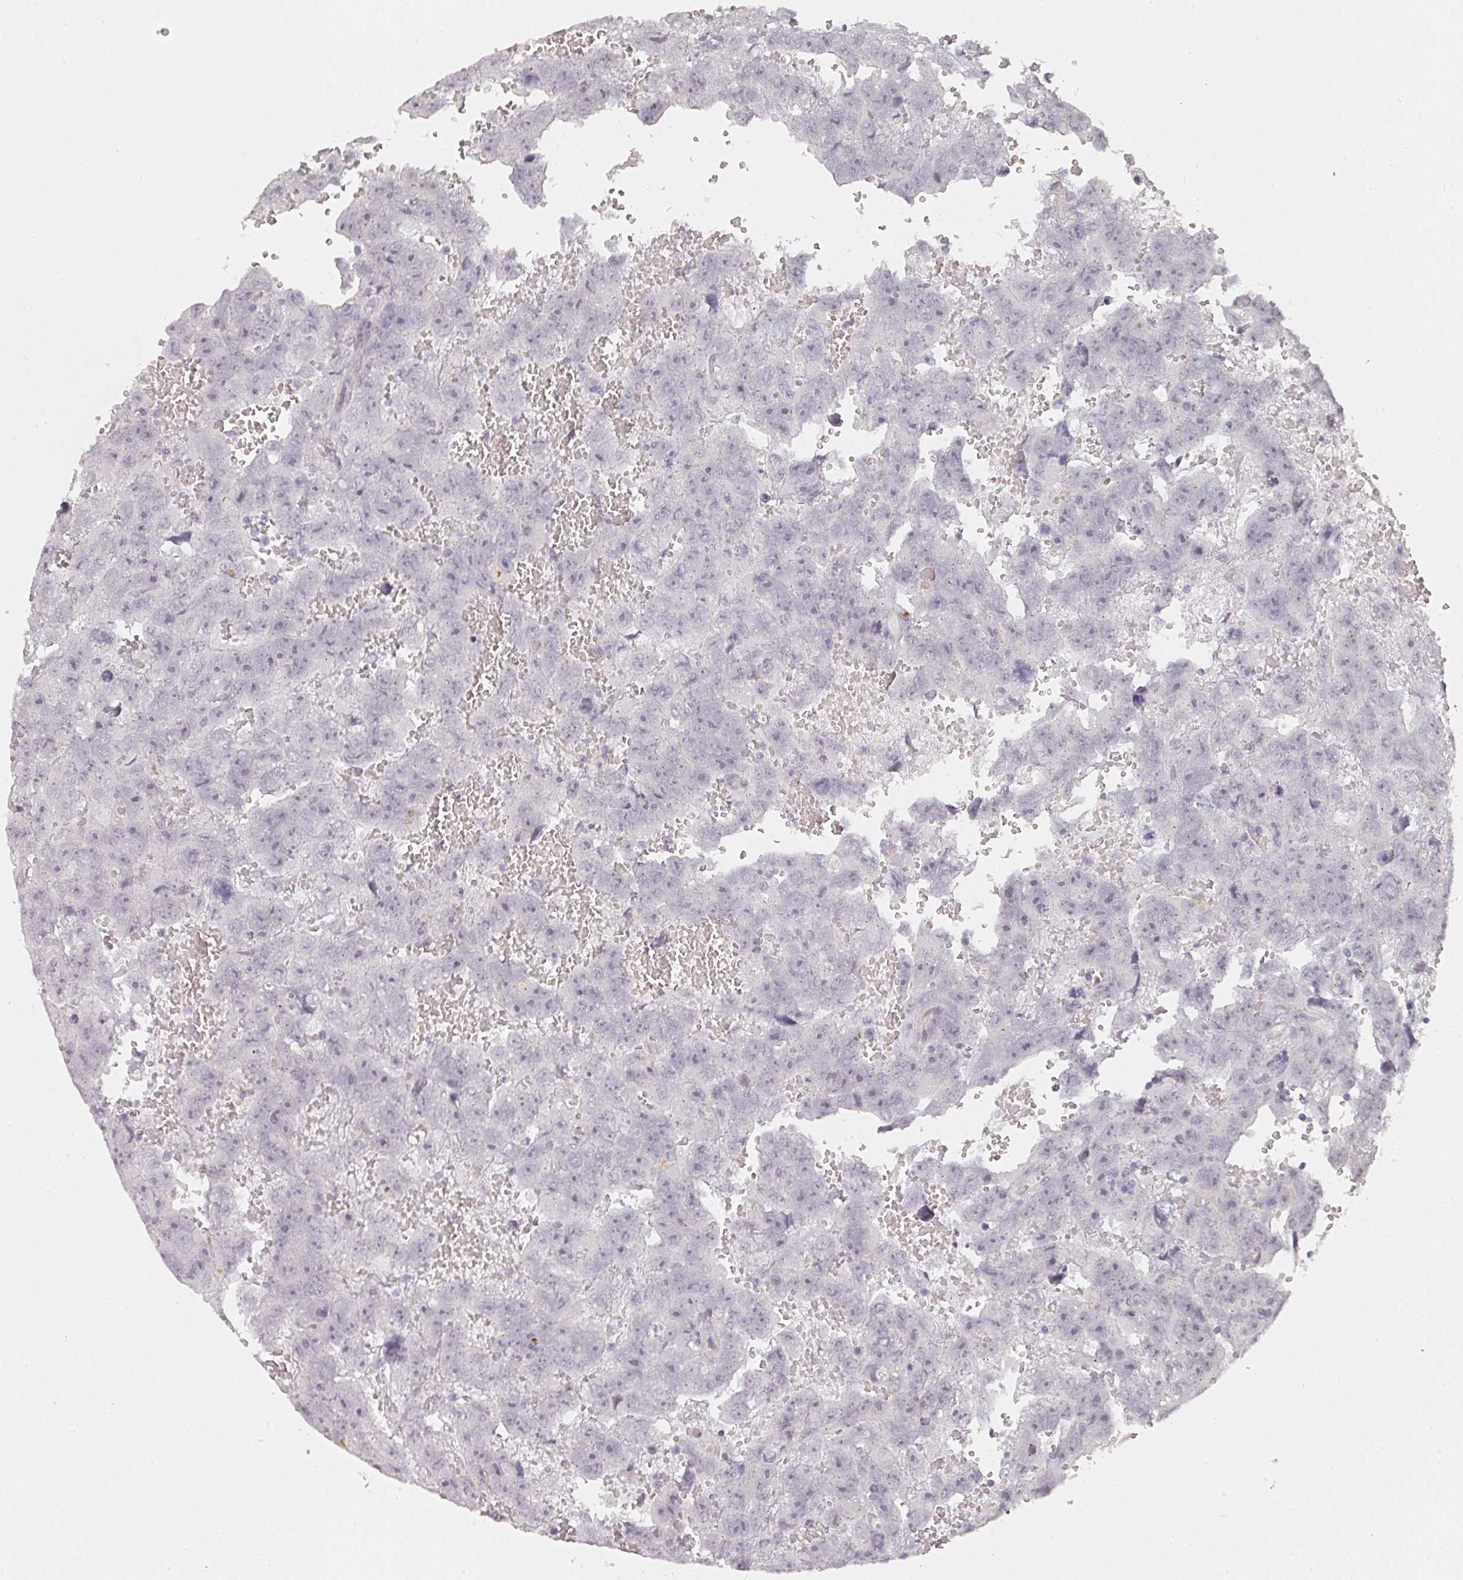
{"staining": {"intensity": "negative", "quantity": "none", "location": "none"}, "tissue": "testis cancer", "cell_type": "Tumor cells", "image_type": "cancer", "snomed": [{"axis": "morphology", "description": "Carcinoma, Embryonal, NOS"}, {"axis": "topography", "description": "Testis"}], "caption": "Immunohistochemistry histopathology image of human testis cancer (embryonal carcinoma) stained for a protein (brown), which reveals no staining in tumor cells.", "gene": "SHISA2", "patient": {"sex": "male", "age": 45}}